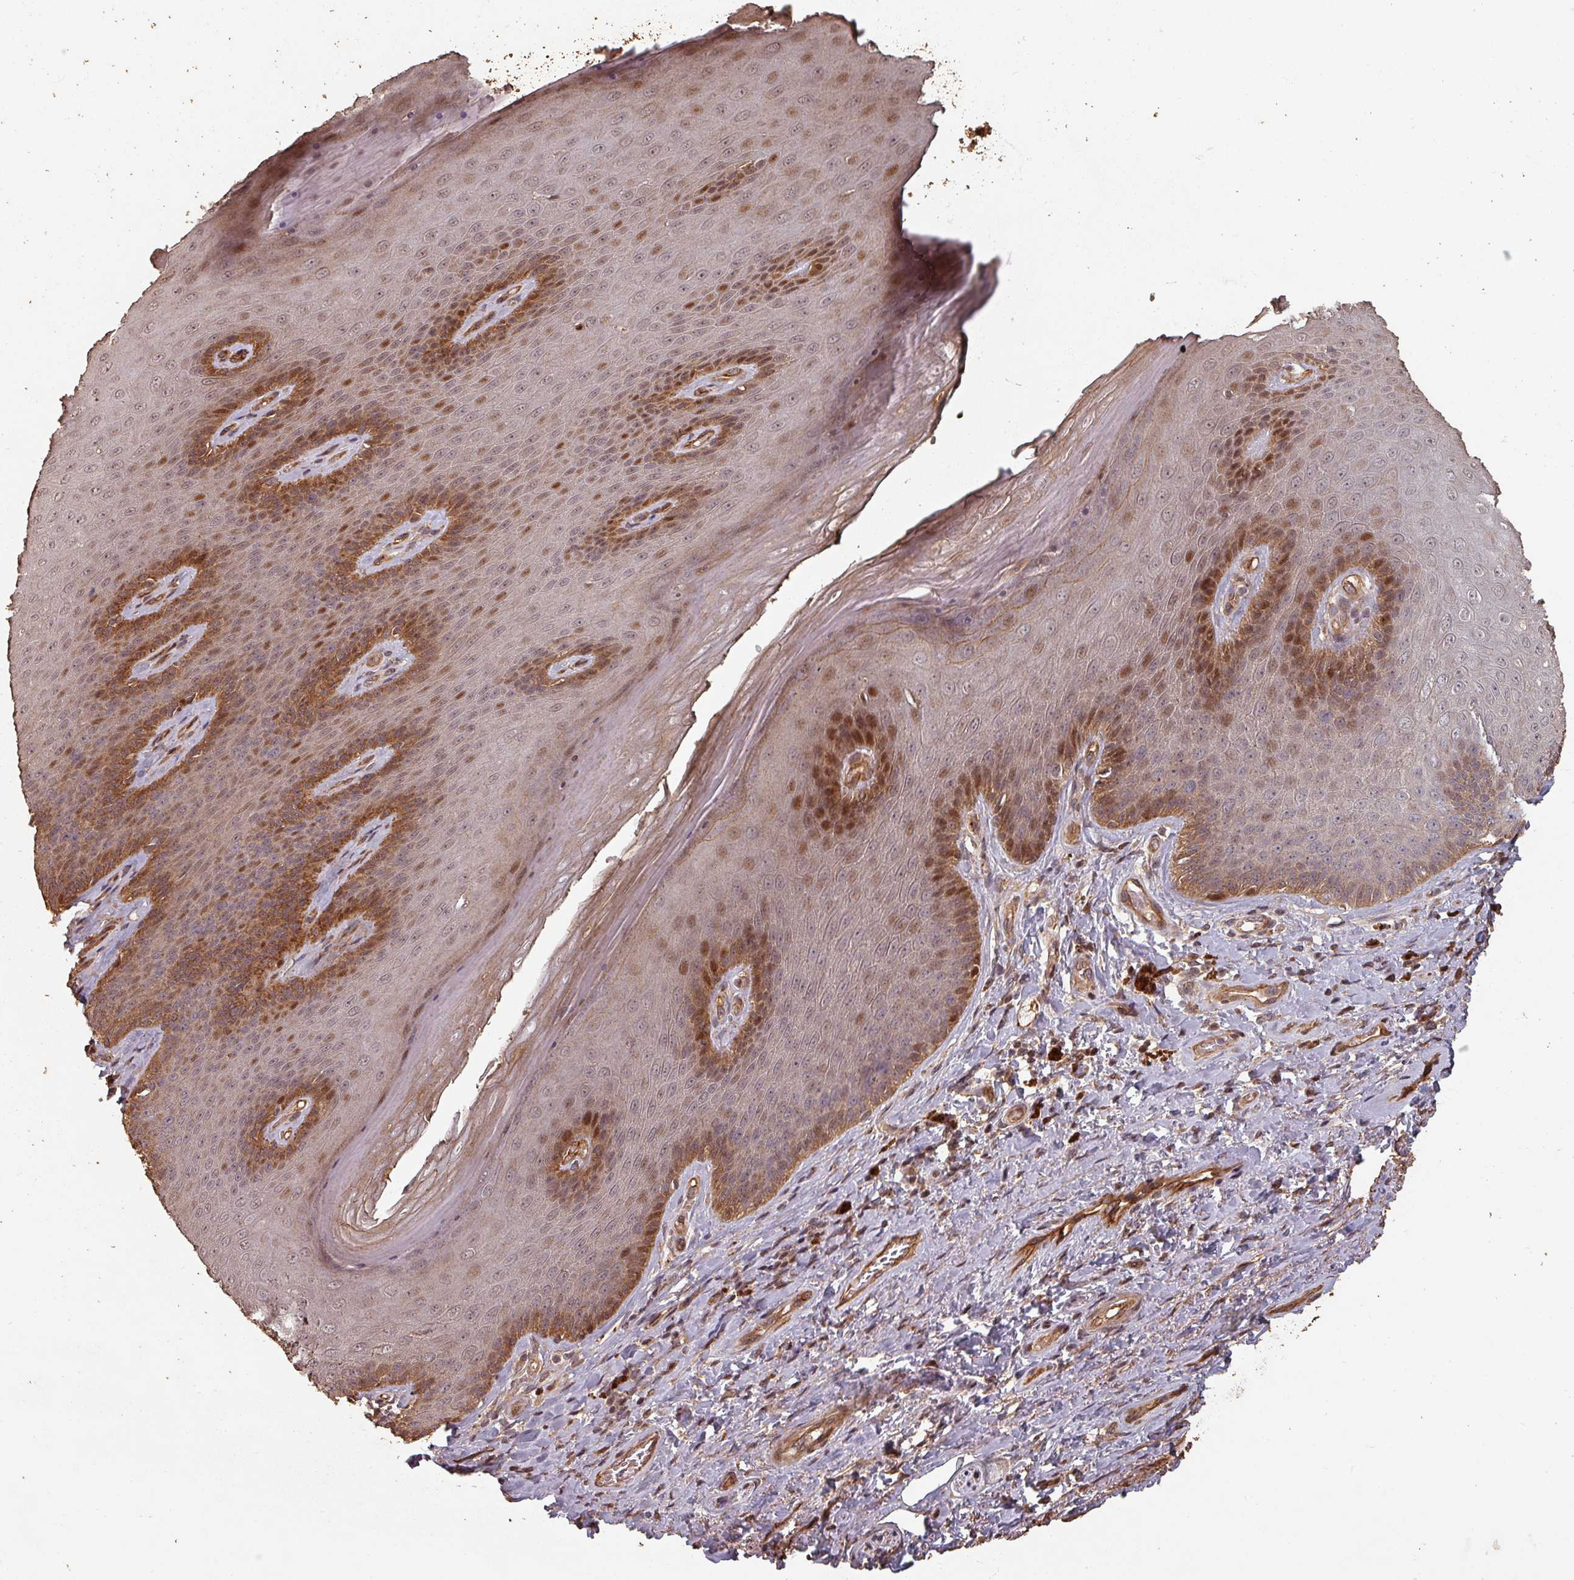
{"staining": {"intensity": "strong", "quantity": "25%-75%", "location": "cytoplasmic/membranous,nuclear"}, "tissue": "skin", "cell_type": "Epidermal cells", "image_type": "normal", "snomed": [{"axis": "morphology", "description": "Normal tissue, NOS"}, {"axis": "topography", "description": "Anal"}, {"axis": "topography", "description": "Peripheral nerve tissue"}], "caption": "A high-resolution photomicrograph shows immunohistochemistry staining of benign skin, which reveals strong cytoplasmic/membranous,nuclear positivity in approximately 25%-75% of epidermal cells.", "gene": "EID1", "patient": {"sex": "male", "age": 53}}